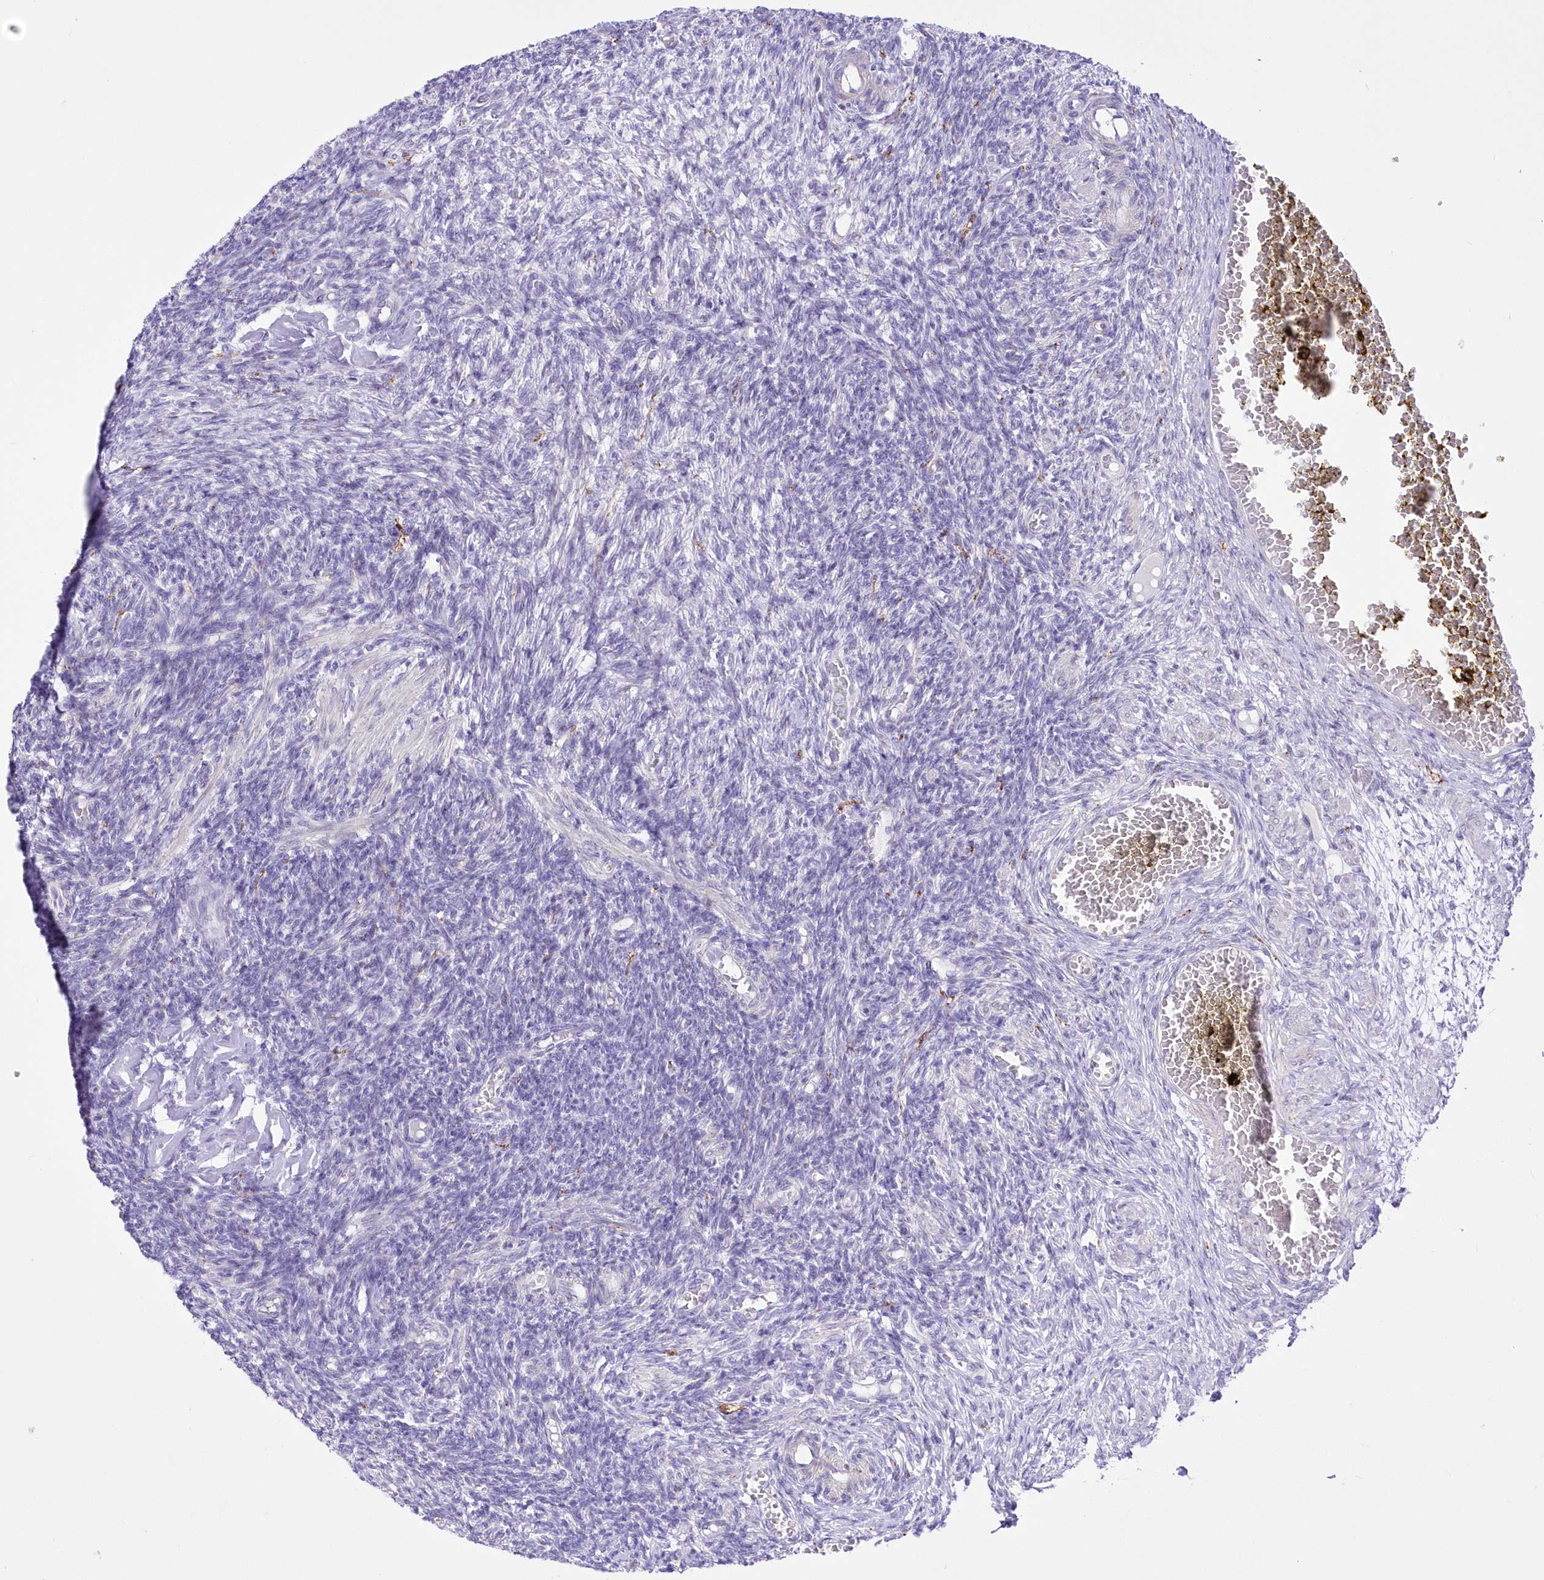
{"staining": {"intensity": "negative", "quantity": "none", "location": "none"}, "tissue": "ovary", "cell_type": "Ovarian stroma cells", "image_type": "normal", "snomed": [{"axis": "morphology", "description": "Normal tissue, NOS"}, {"axis": "topography", "description": "Ovary"}], "caption": "This is an immunohistochemistry (IHC) histopathology image of benign ovary. There is no staining in ovarian stroma cells.", "gene": "FAM241B", "patient": {"sex": "female", "age": 27}}